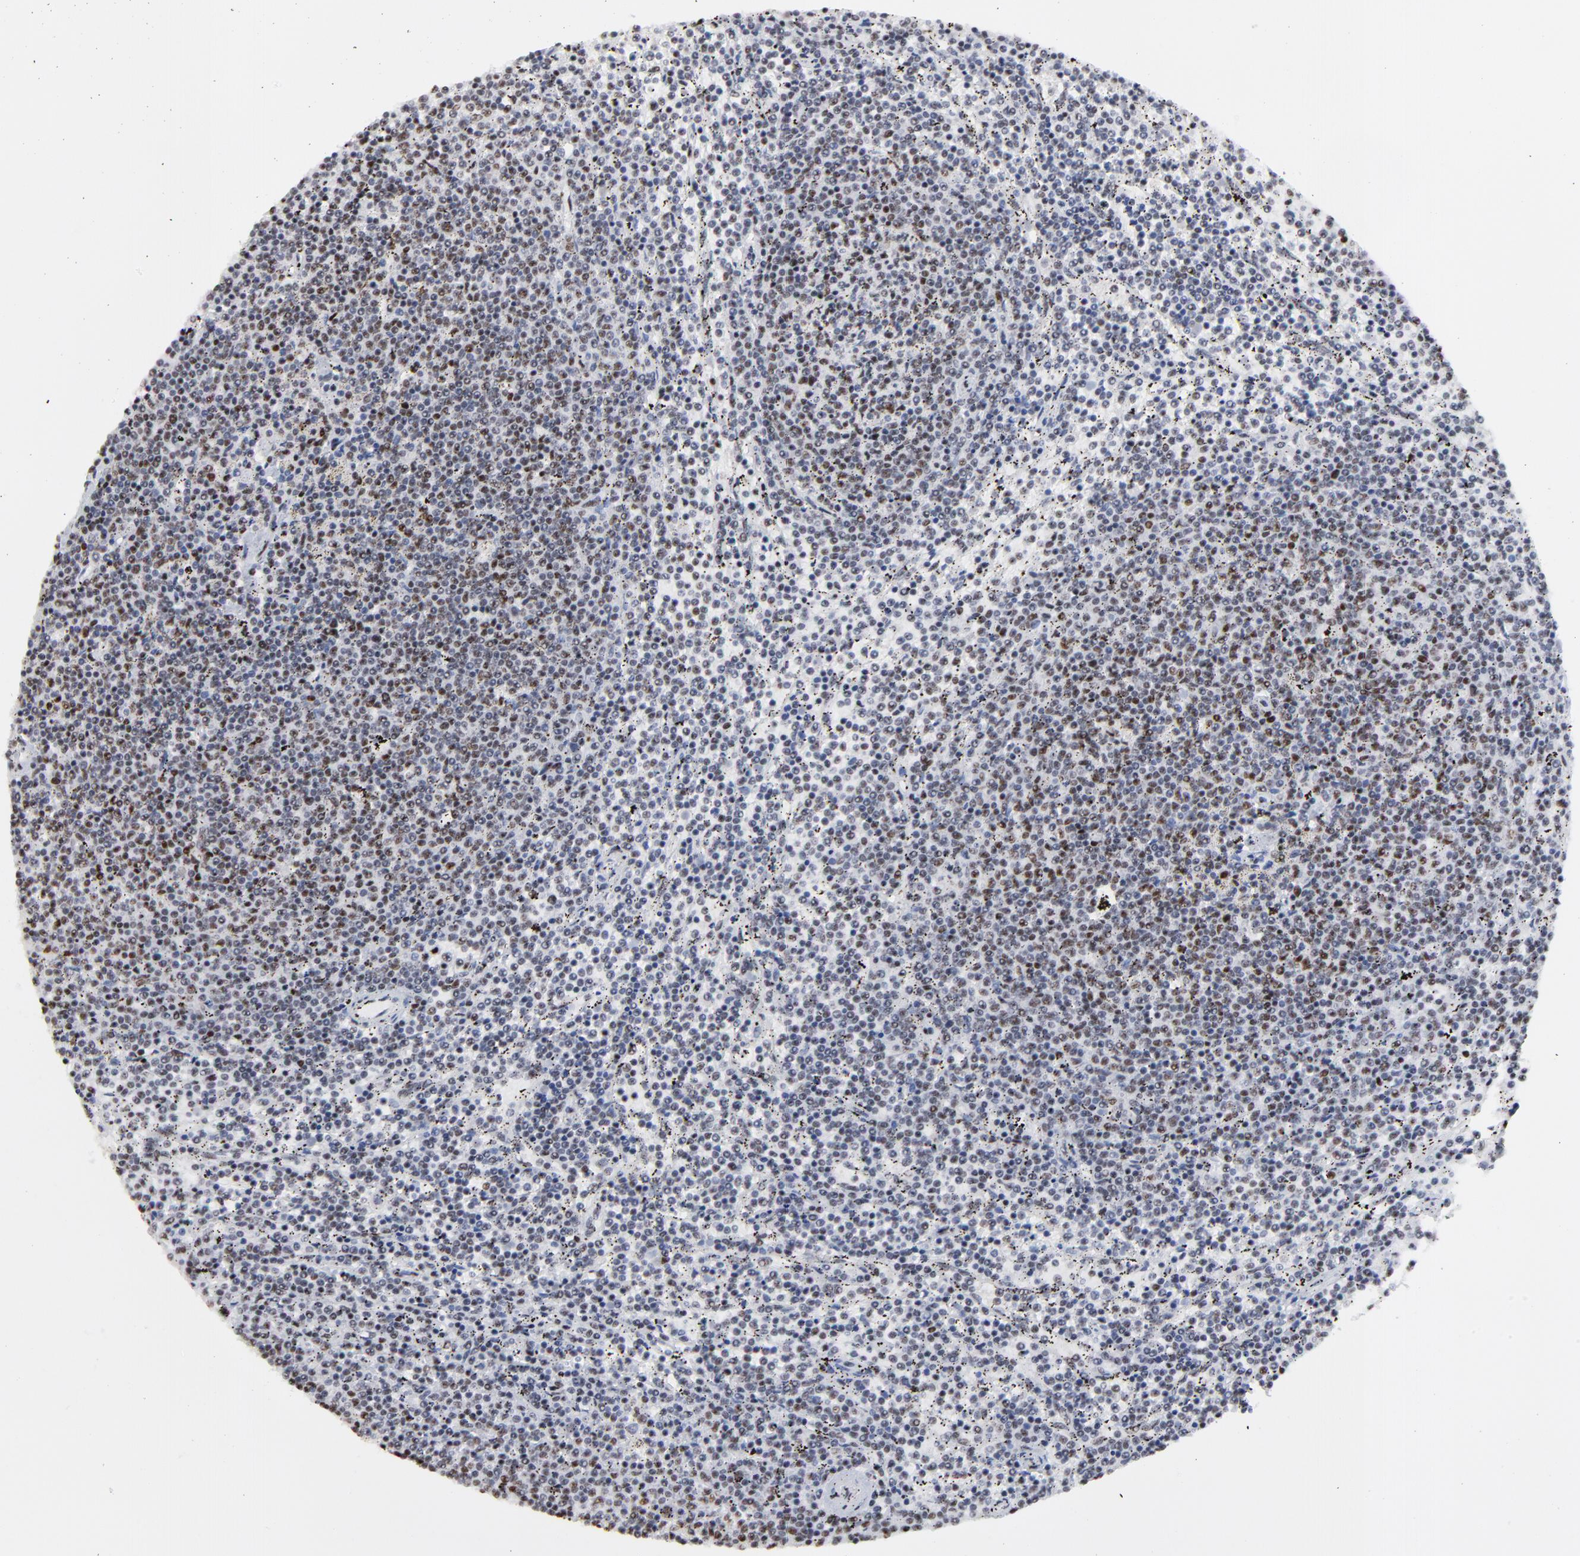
{"staining": {"intensity": "negative", "quantity": "none", "location": "none"}, "tissue": "lymphoma", "cell_type": "Tumor cells", "image_type": "cancer", "snomed": [{"axis": "morphology", "description": "Malignant lymphoma, non-Hodgkin's type, Low grade"}, {"axis": "topography", "description": "Spleen"}], "caption": "Low-grade malignant lymphoma, non-Hodgkin's type was stained to show a protein in brown. There is no significant positivity in tumor cells. The staining is performed using DAB (3,3'-diaminobenzidine) brown chromogen with nuclei counter-stained in using hematoxylin.", "gene": "MBD4", "patient": {"sex": "female", "age": 50}}